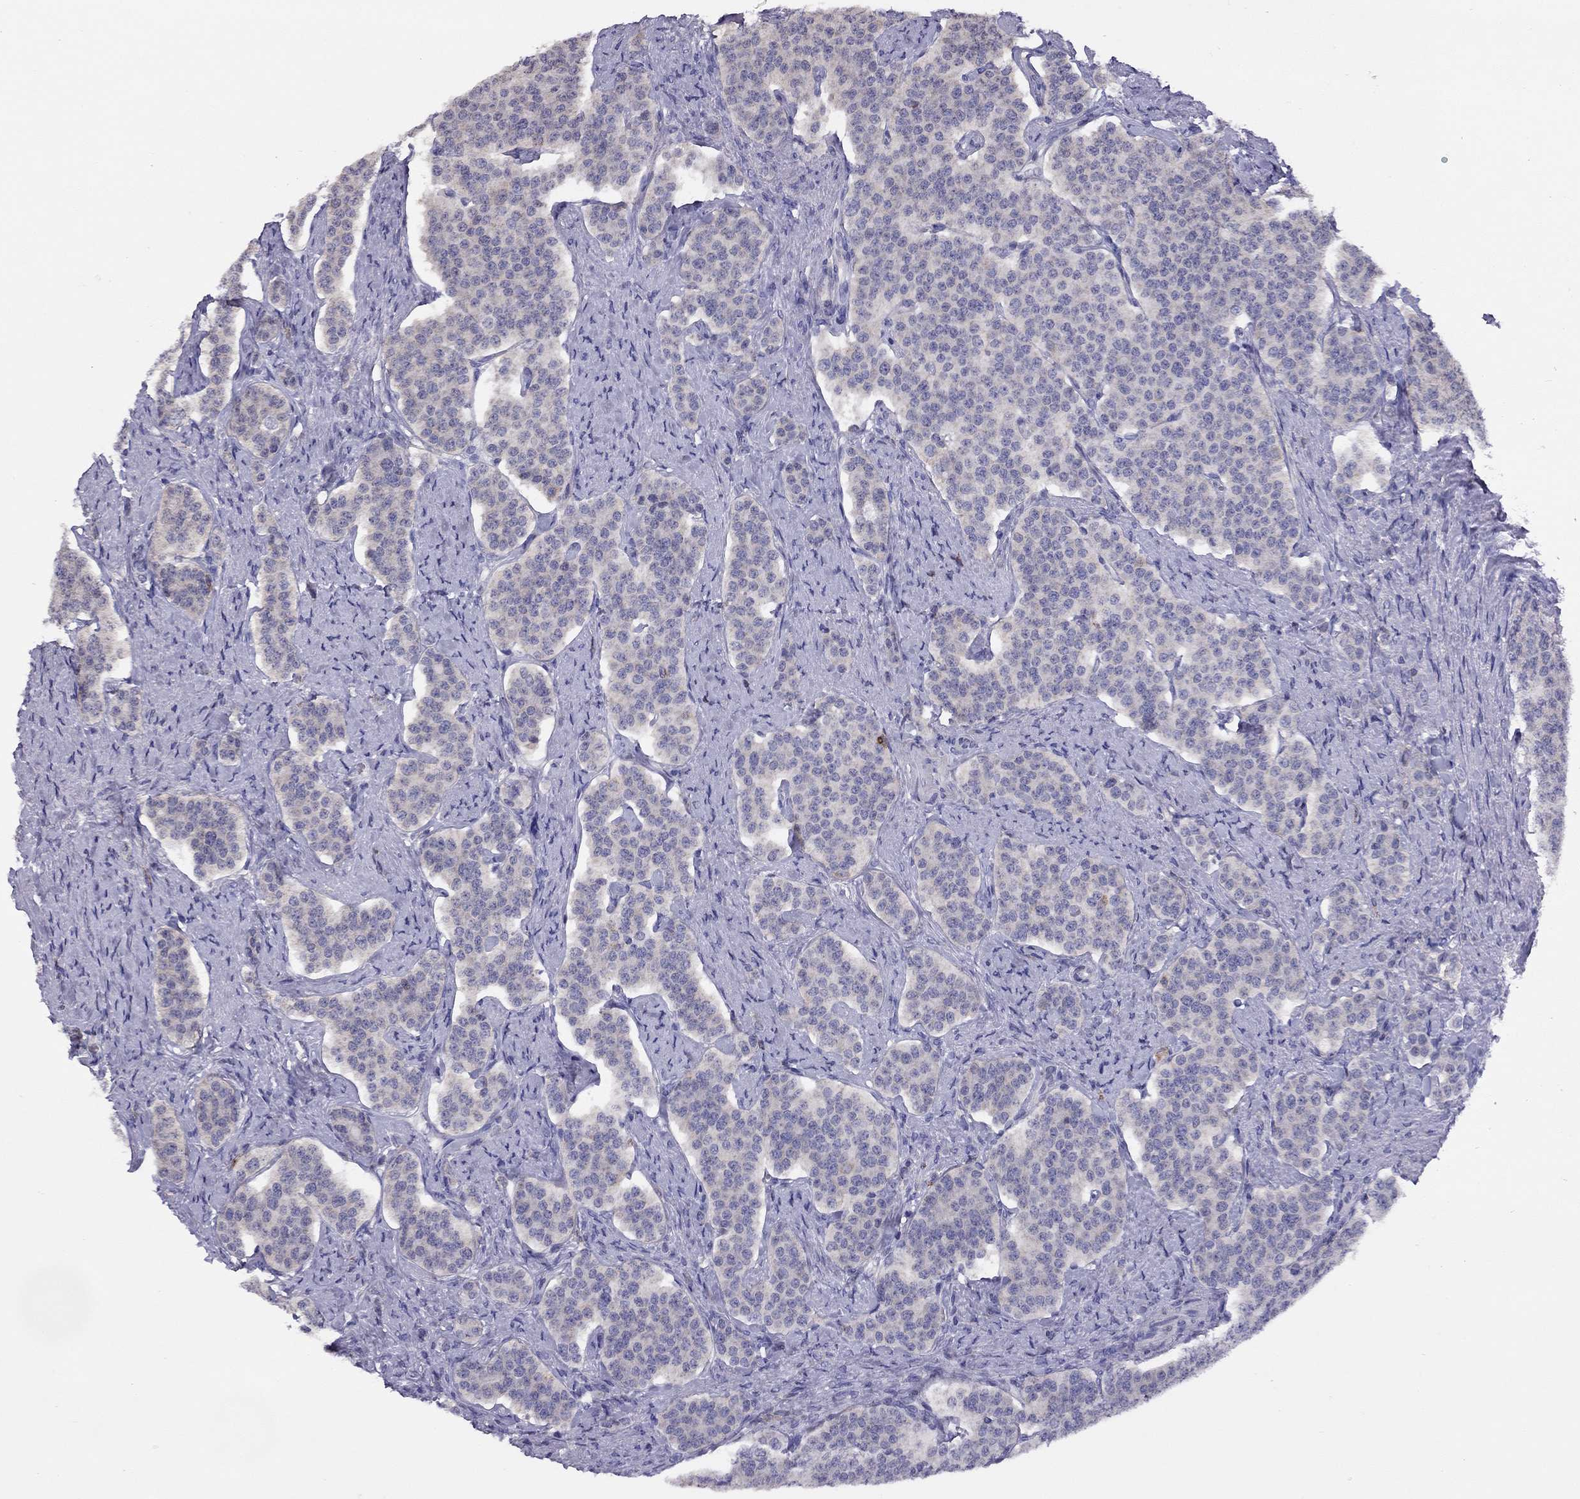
{"staining": {"intensity": "negative", "quantity": "none", "location": "none"}, "tissue": "carcinoid", "cell_type": "Tumor cells", "image_type": "cancer", "snomed": [{"axis": "morphology", "description": "Carcinoid, malignant, NOS"}, {"axis": "topography", "description": "Small intestine"}], "caption": "High magnification brightfield microscopy of carcinoid stained with DAB (brown) and counterstained with hematoxylin (blue): tumor cells show no significant staining. (Stains: DAB (3,3'-diaminobenzidine) IHC with hematoxylin counter stain, Microscopy: brightfield microscopy at high magnification).", "gene": "CITED1", "patient": {"sex": "female", "age": 58}}